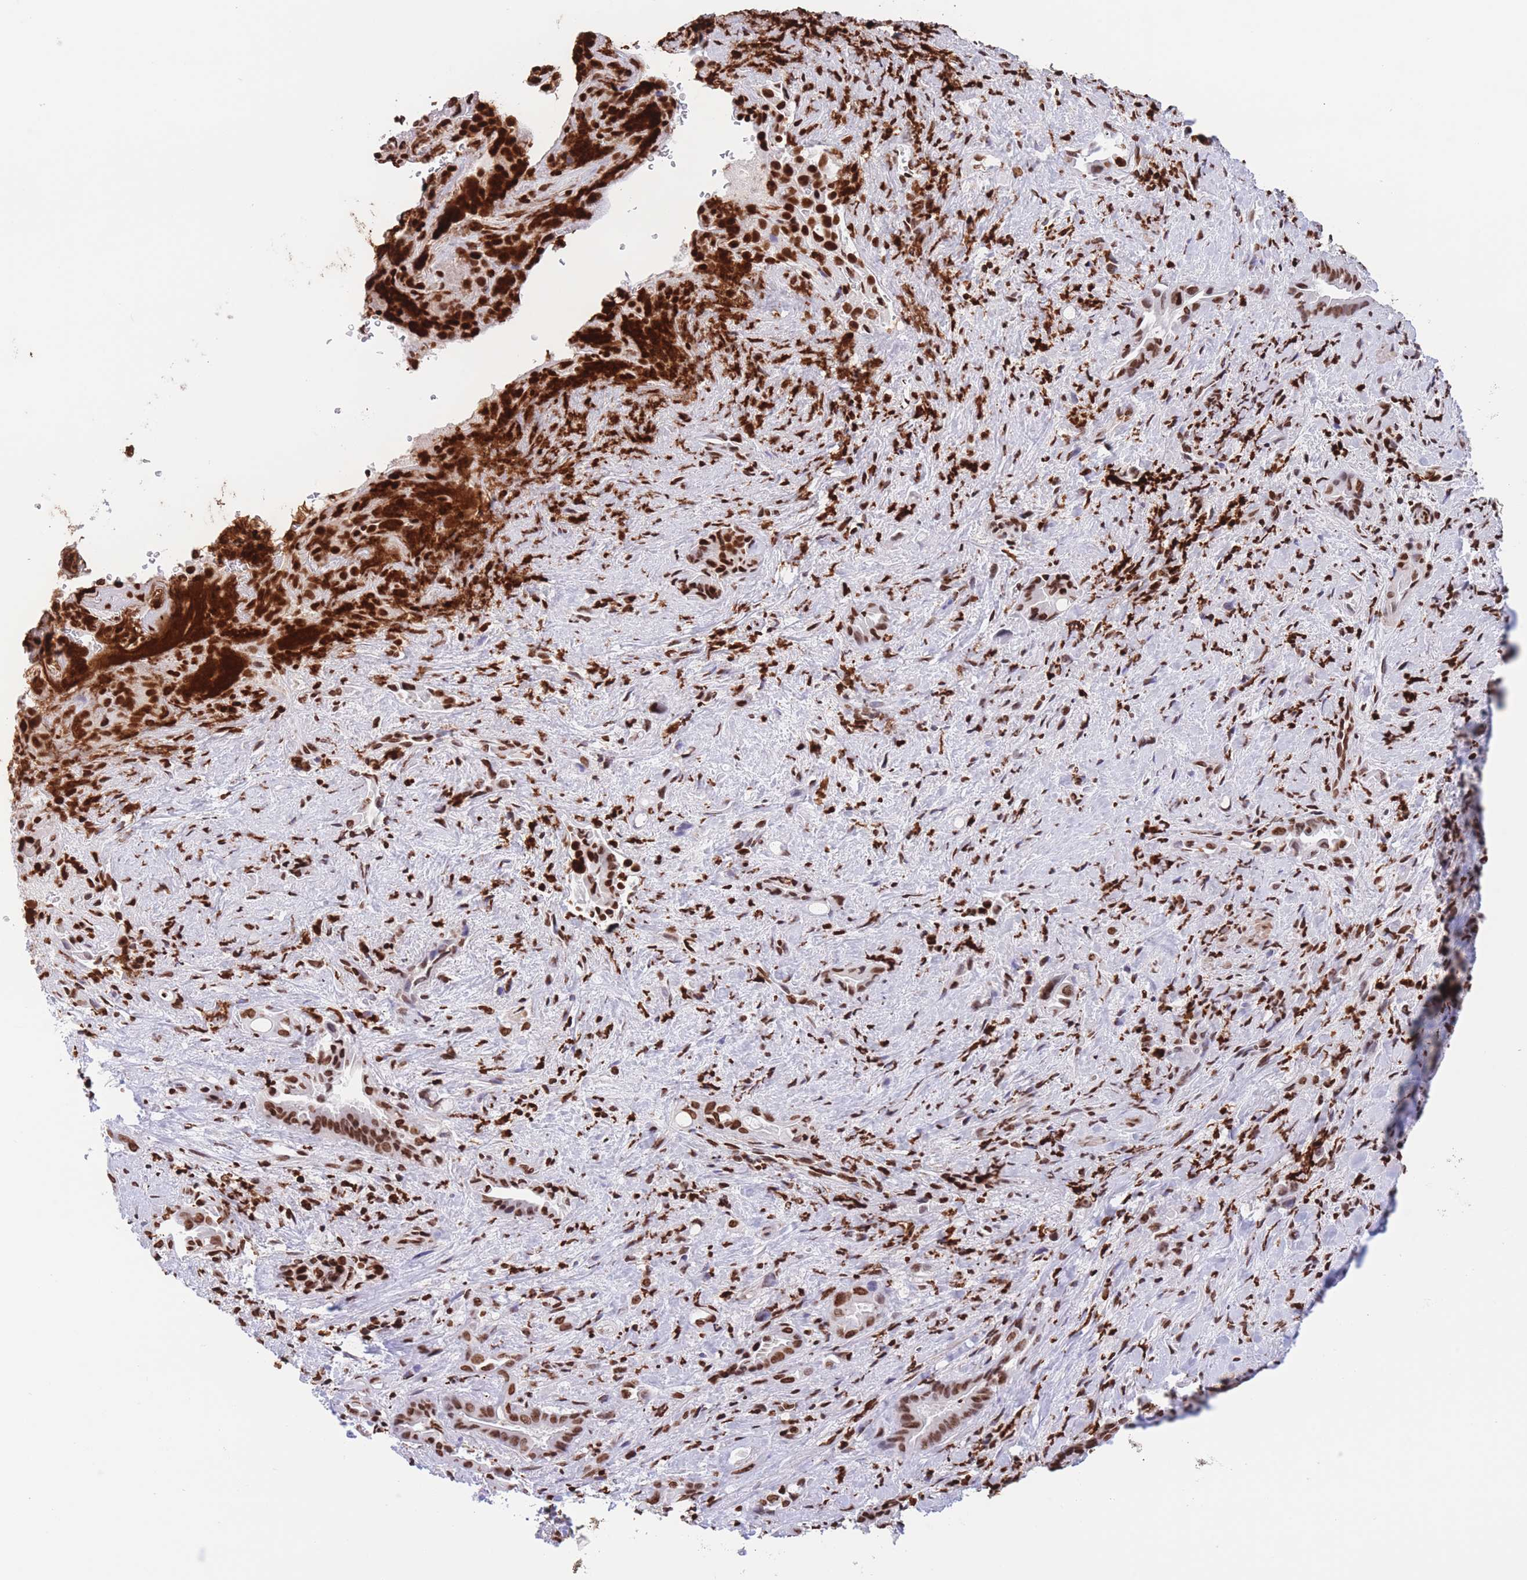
{"staining": {"intensity": "strong", "quantity": ">75%", "location": "nuclear"}, "tissue": "liver cancer", "cell_type": "Tumor cells", "image_type": "cancer", "snomed": [{"axis": "morphology", "description": "Cholangiocarcinoma"}, {"axis": "topography", "description": "Liver"}], "caption": "Immunohistochemical staining of human cholangiocarcinoma (liver) exhibits high levels of strong nuclear protein staining in about >75% of tumor cells. (DAB = brown stain, brightfield microscopy at high magnification).", "gene": "H2BC11", "patient": {"sex": "female", "age": 68}}